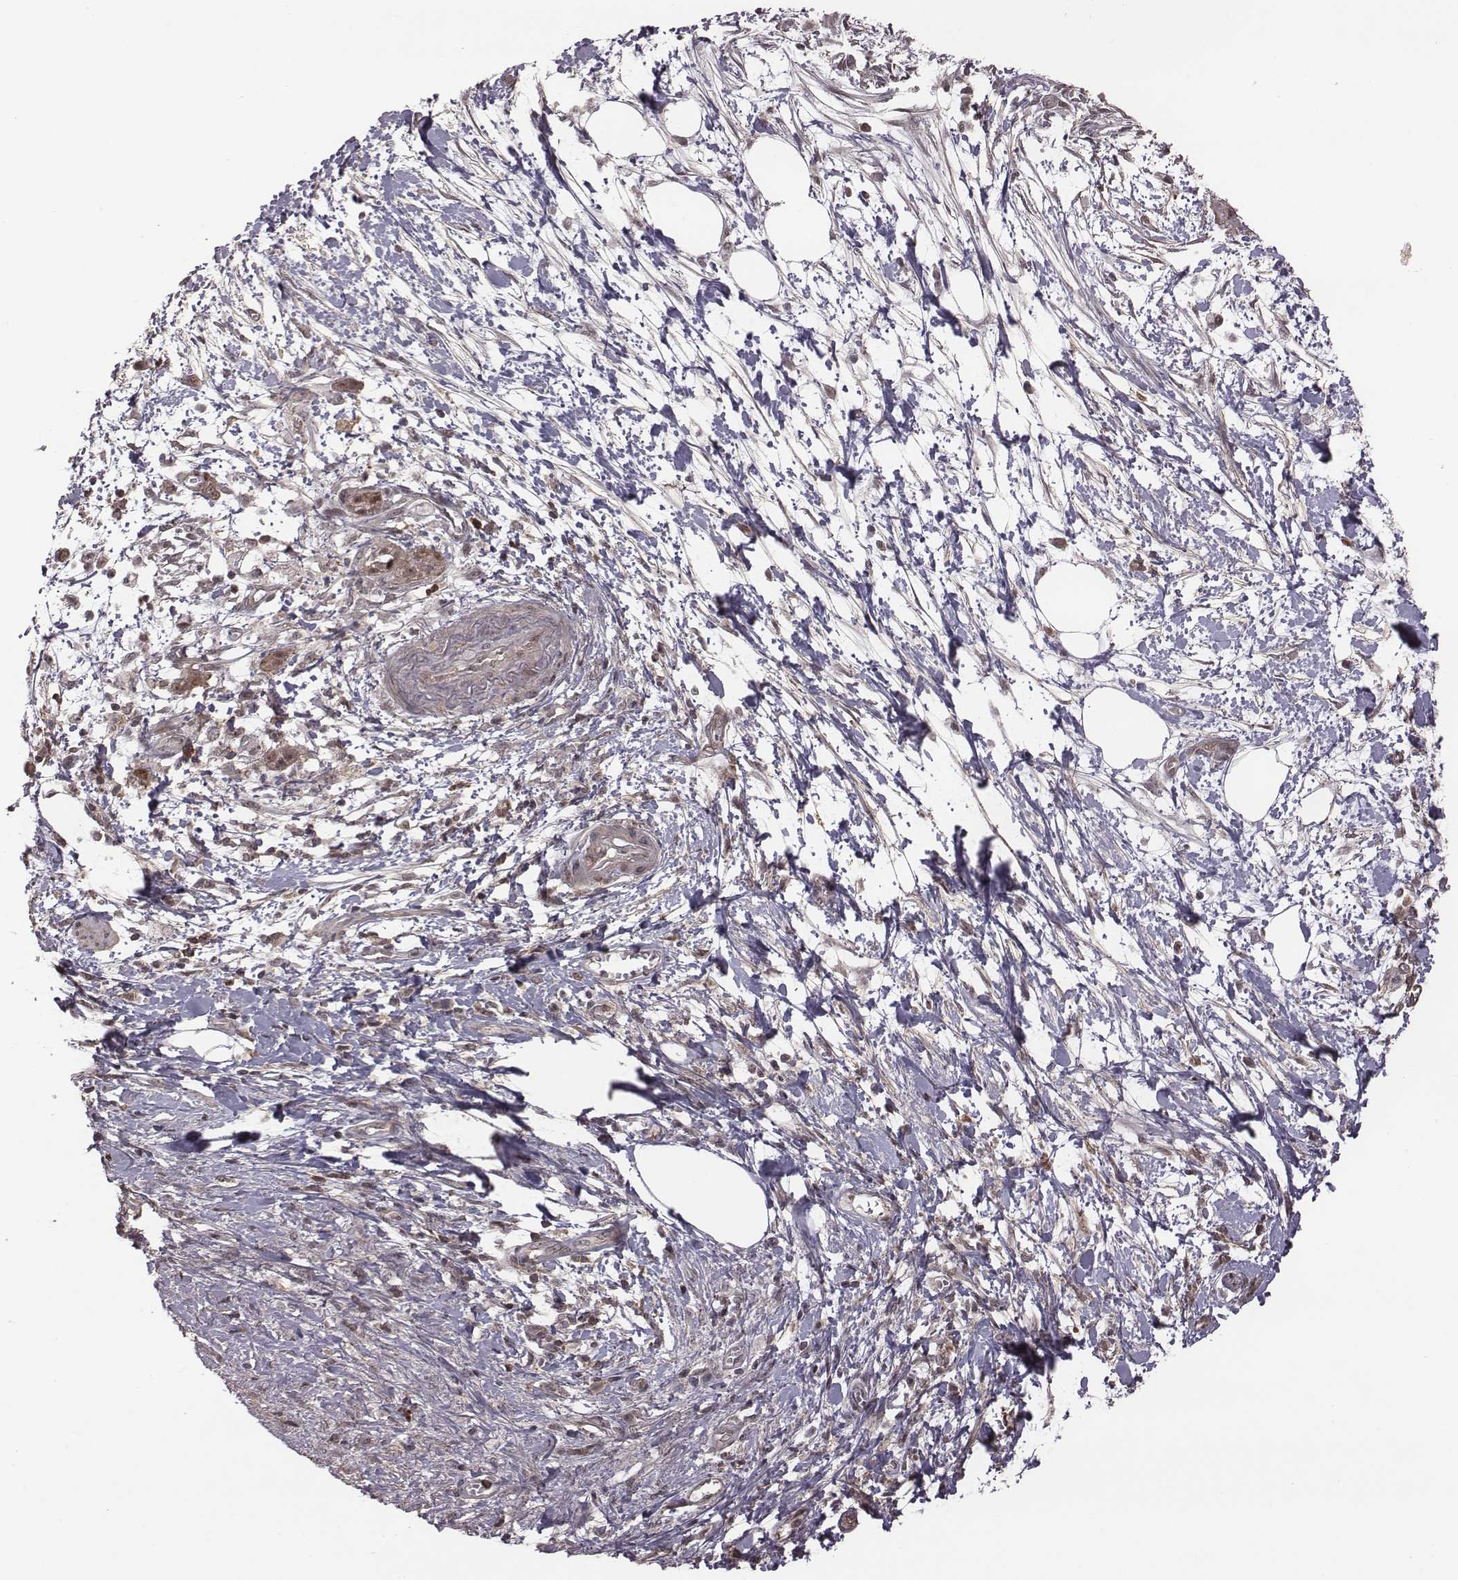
{"staining": {"intensity": "moderate", "quantity": "<25%", "location": "cytoplasmic/membranous,nuclear"}, "tissue": "pancreatic cancer", "cell_type": "Tumor cells", "image_type": "cancer", "snomed": [{"axis": "morphology", "description": "Normal tissue, NOS"}, {"axis": "morphology", "description": "Adenocarcinoma, NOS"}, {"axis": "topography", "description": "Lymph node"}, {"axis": "topography", "description": "Pancreas"}], "caption": "Immunohistochemical staining of human adenocarcinoma (pancreatic) exhibits moderate cytoplasmic/membranous and nuclear protein positivity in about <25% of tumor cells.", "gene": "RPL3", "patient": {"sex": "female", "age": 58}}